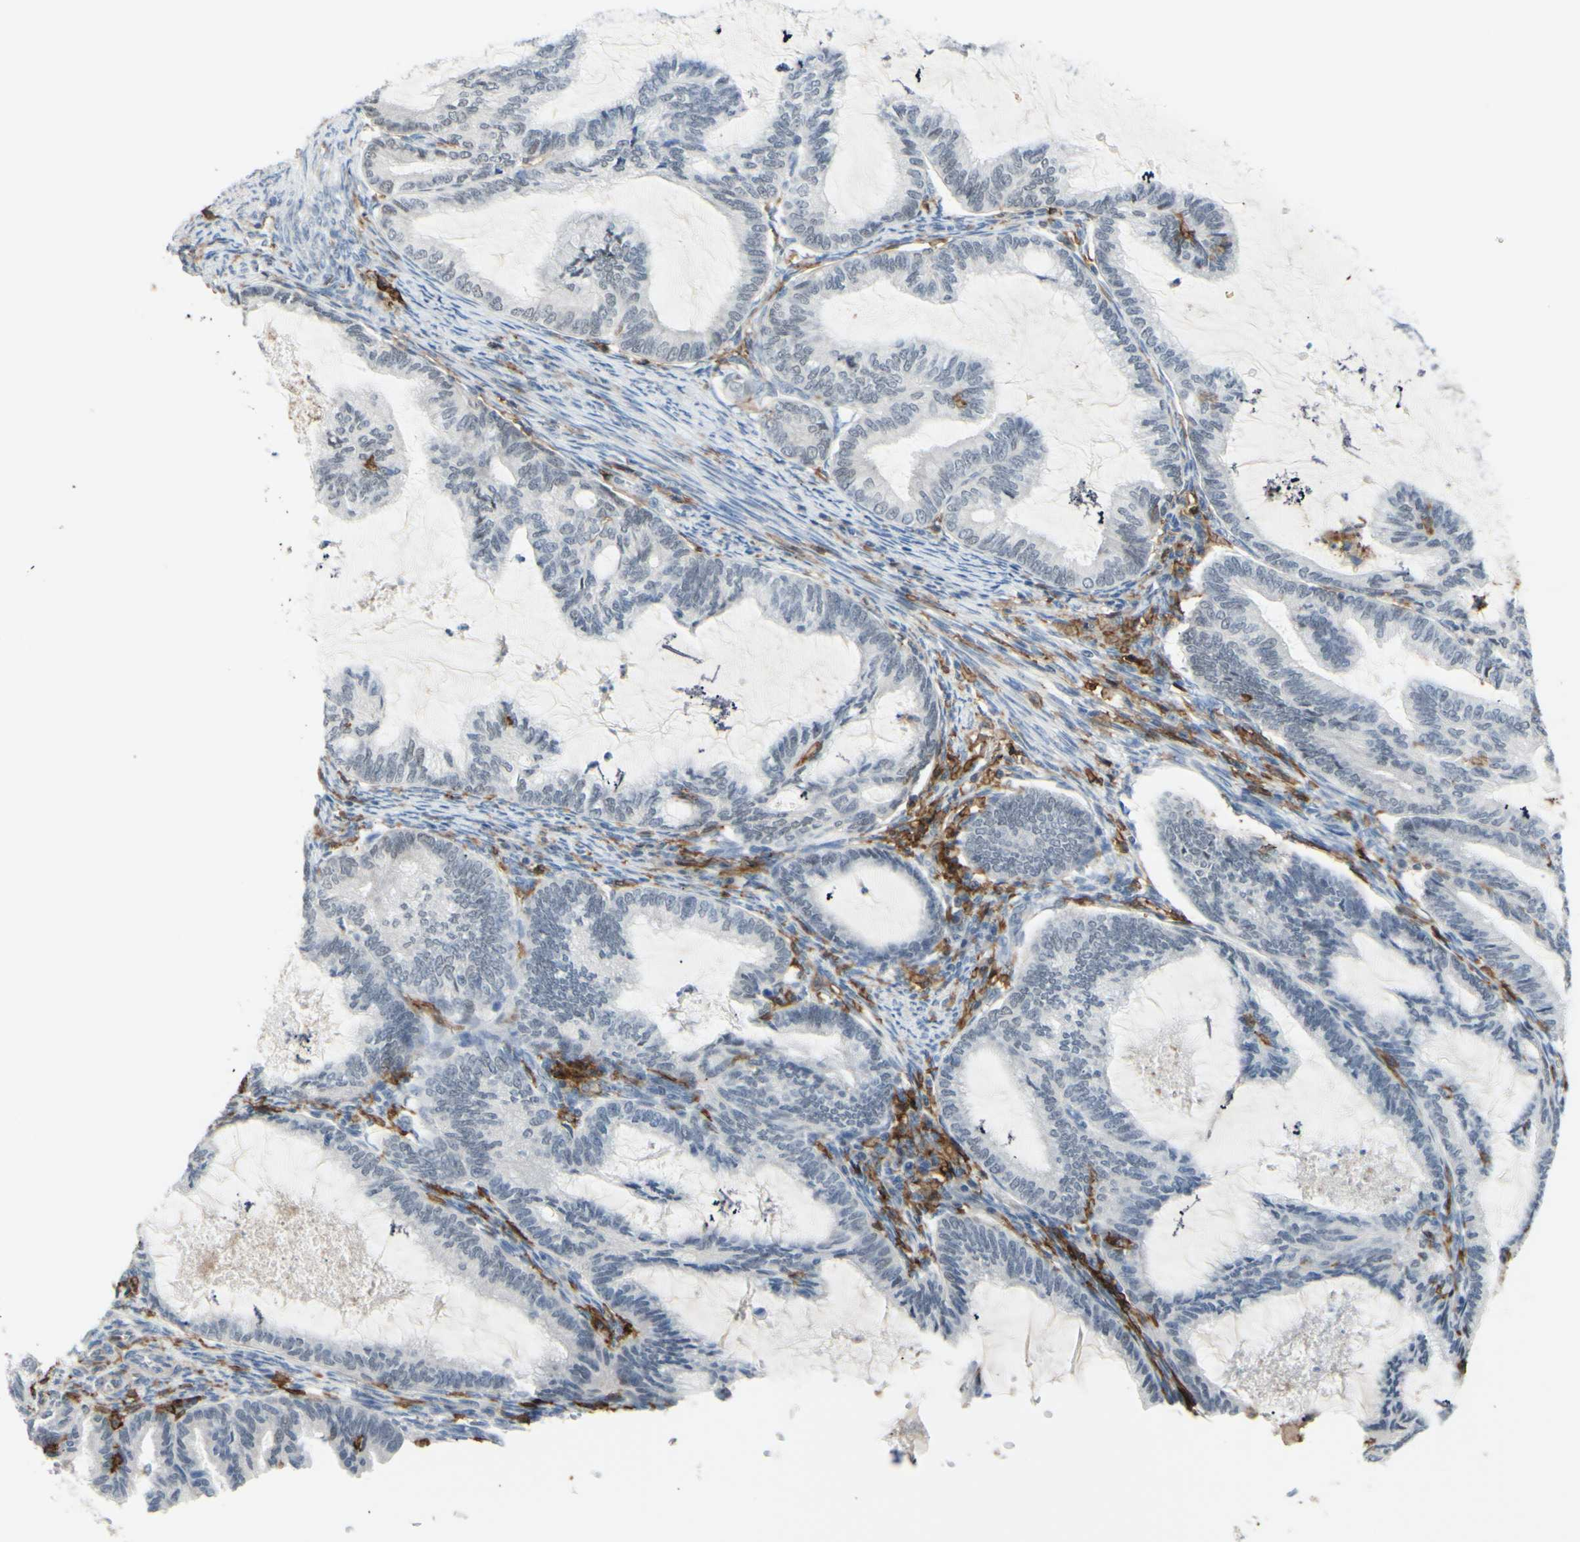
{"staining": {"intensity": "negative", "quantity": "none", "location": "none"}, "tissue": "cervical cancer", "cell_type": "Tumor cells", "image_type": "cancer", "snomed": [{"axis": "morphology", "description": "Normal tissue, NOS"}, {"axis": "morphology", "description": "Adenocarcinoma, NOS"}, {"axis": "topography", "description": "Cervix"}, {"axis": "topography", "description": "Endometrium"}], "caption": "Cervical cancer was stained to show a protein in brown. There is no significant expression in tumor cells.", "gene": "FCGR2A", "patient": {"sex": "female", "age": 86}}